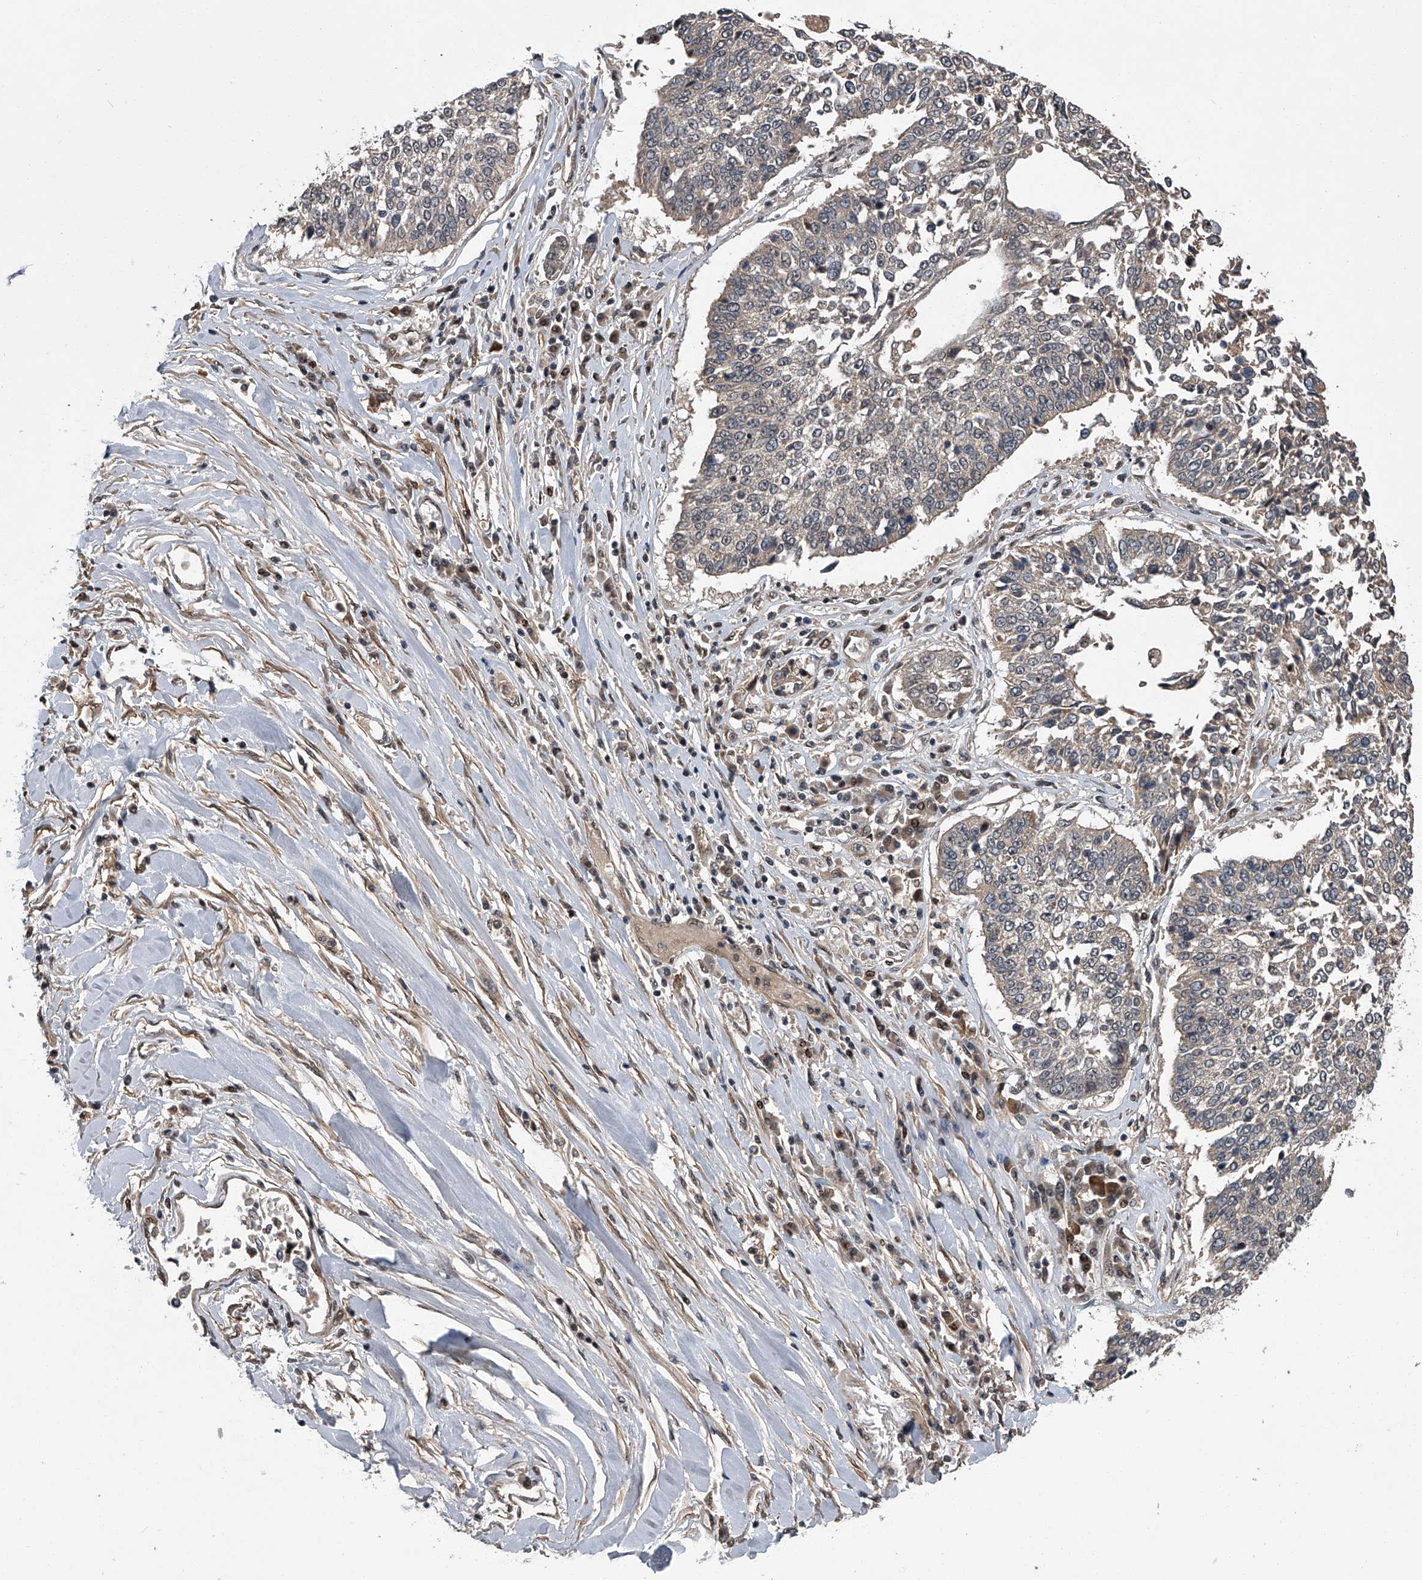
{"staining": {"intensity": "weak", "quantity": "<25%", "location": "cytoplasmic/membranous"}, "tissue": "lung cancer", "cell_type": "Tumor cells", "image_type": "cancer", "snomed": [{"axis": "morphology", "description": "Normal tissue, NOS"}, {"axis": "morphology", "description": "Squamous cell carcinoma, NOS"}, {"axis": "topography", "description": "Cartilage tissue"}, {"axis": "topography", "description": "Lung"}, {"axis": "topography", "description": "Peripheral nerve tissue"}], "caption": "DAB (3,3'-diaminobenzidine) immunohistochemical staining of human lung squamous cell carcinoma demonstrates no significant positivity in tumor cells.", "gene": "SLC12A8", "patient": {"sex": "female", "age": 49}}